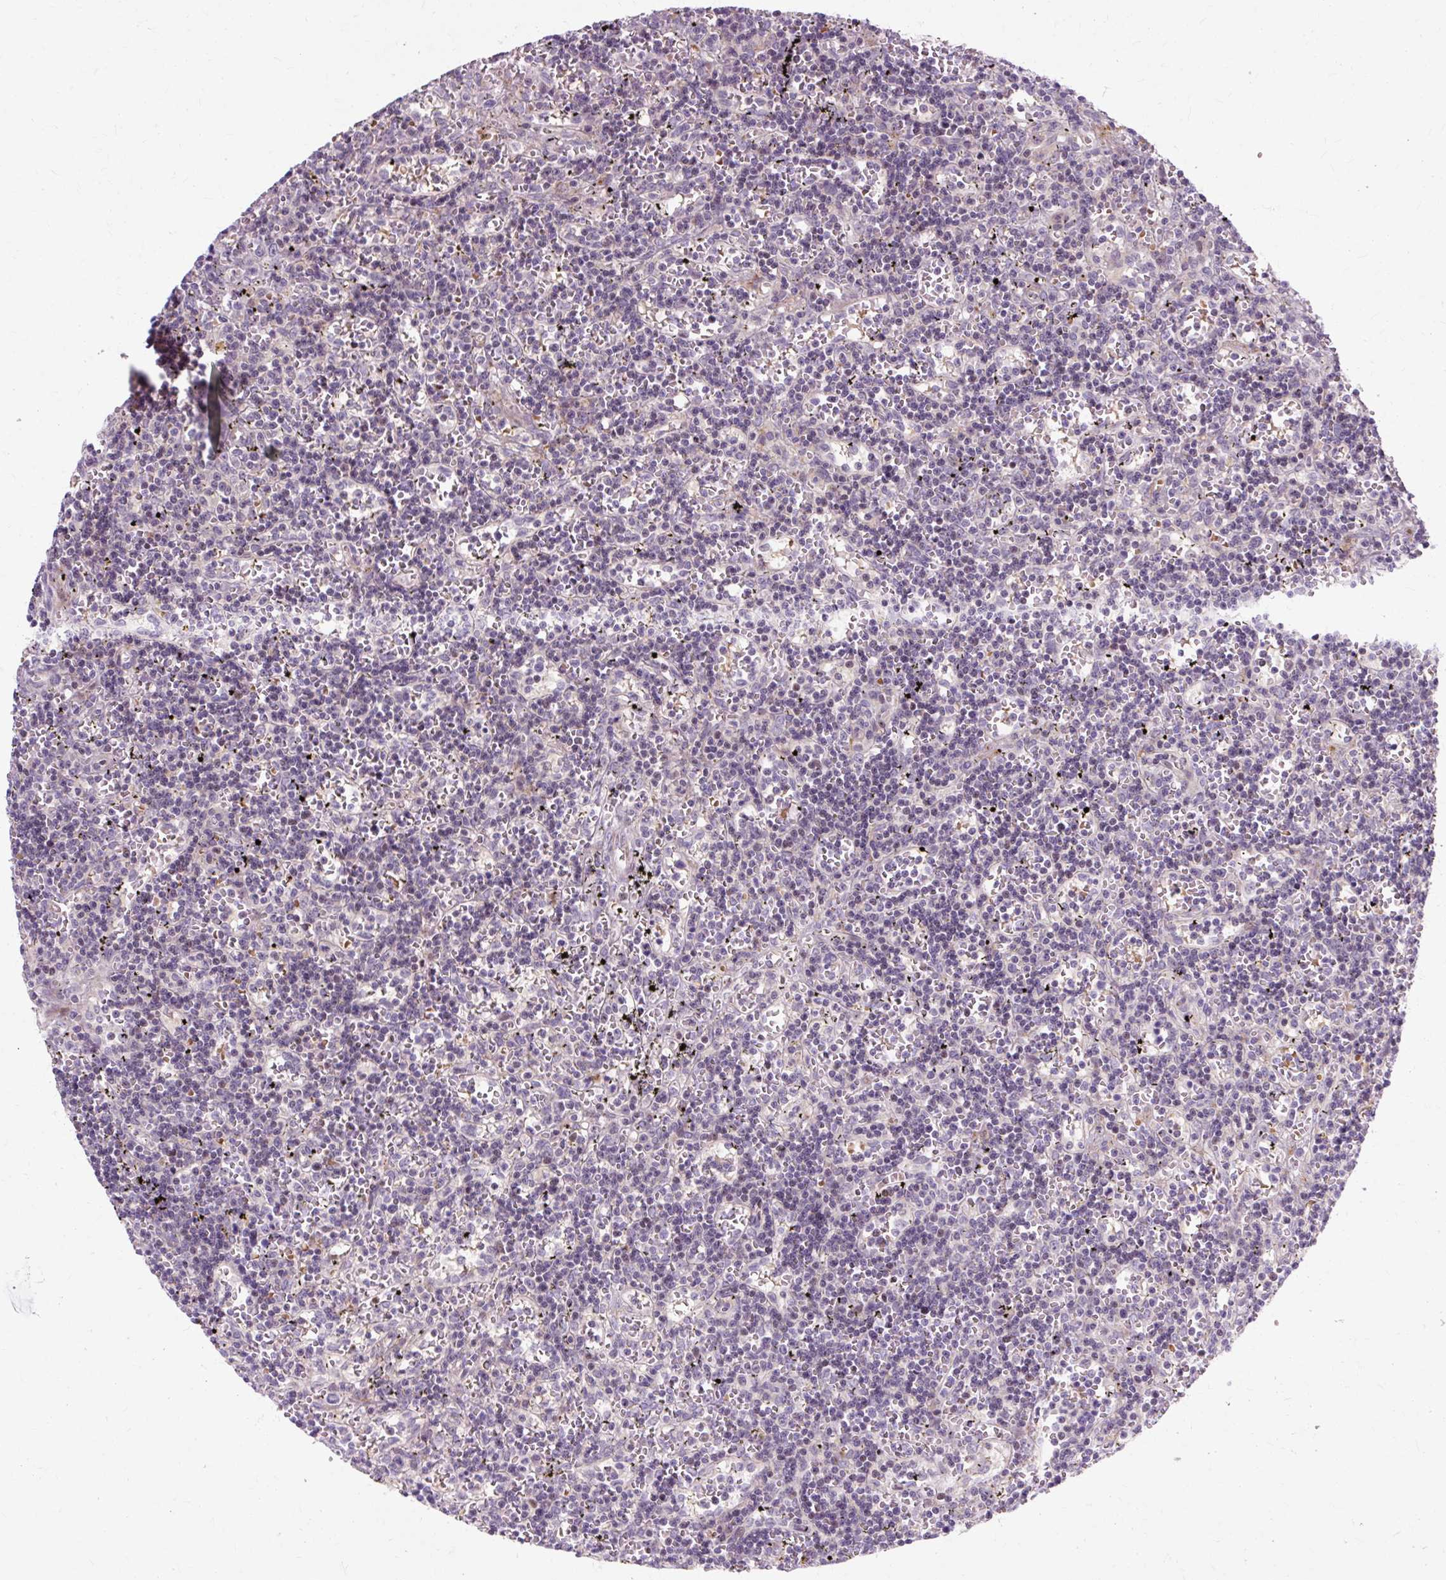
{"staining": {"intensity": "negative", "quantity": "none", "location": "none"}, "tissue": "lymphoma", "cell_type": "Tumor cells", "image_type": "cancer", "snomed": [{"axis": "morphology", "description": "Malignant lymphoma, non-Hodgkin's type, Low grade"}, {"axis": "topography", "description": "Spleen"}], "caption": "The photomicrograph displays no significant positivity in tumor cells of malignant lymphoma, non-Hodgkin's type (low-grade).", "gene": "ZNF35", "patient": {"sex": "male", "age": 60}}